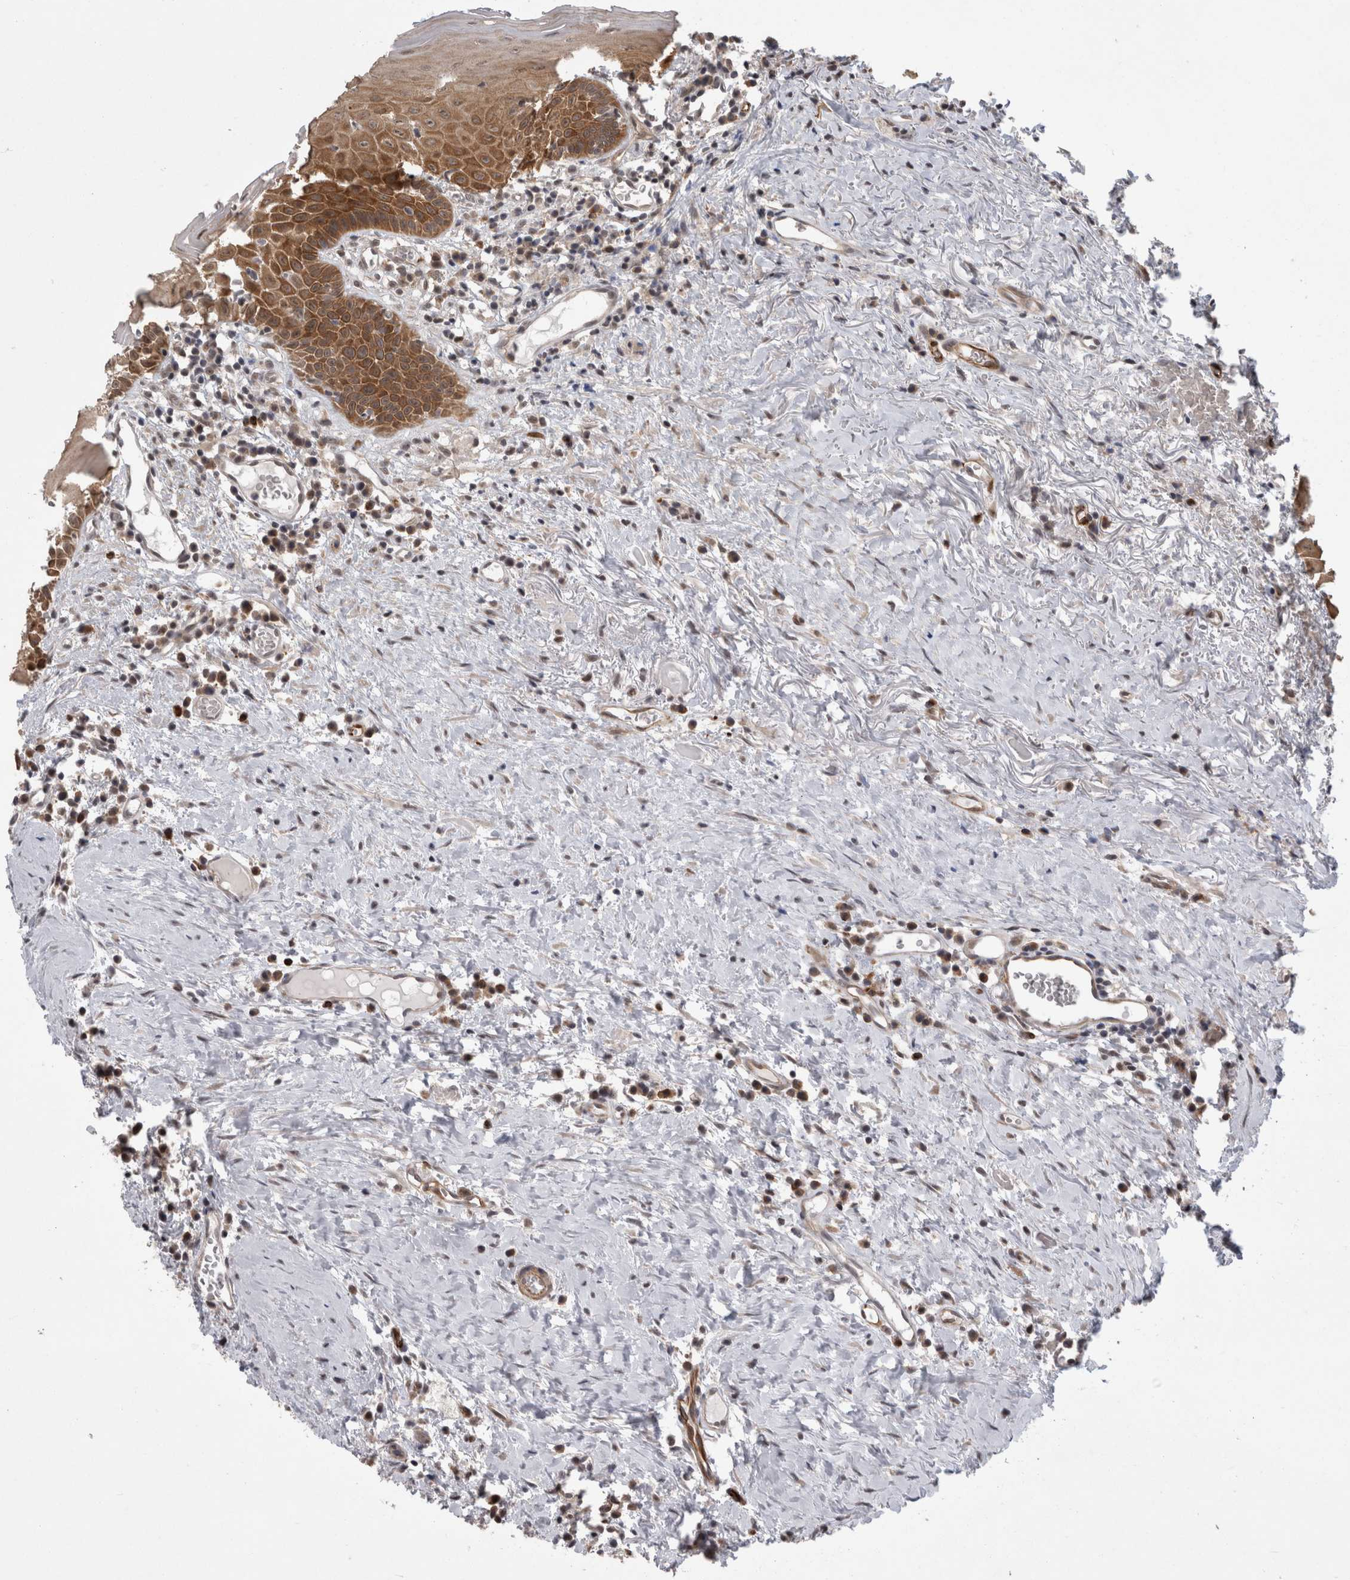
{"staining": {"intensity": "strong", "quantity": ">75%", "location": "cytoplasmic/membranous"}, "tissue": "oral mucosa", "cell_type": "Squamous epithelial cells", "image_type": "normal", "snomed": [{"axis": "morphology", "description": "Normal tissue, NOS"}, {"axis": "topography", "description": "Skeletal muscle"}, {"axis": "topography", "description": "Oral tissue"}, {"axis": "topography", "description": "Peripheral nerve tissue"}], "caption": "Immunohistochemical staining of unremarkable human oral mucosa reveals >75% levels of strong cytoplasmic/membranous protein staining in about >75% of squamous epithelial cells. (Brightfield microscopy of DAB IHC at high magnification).", "gene": "FAM83H", "patient": {"sex": "female", "age": 84}}